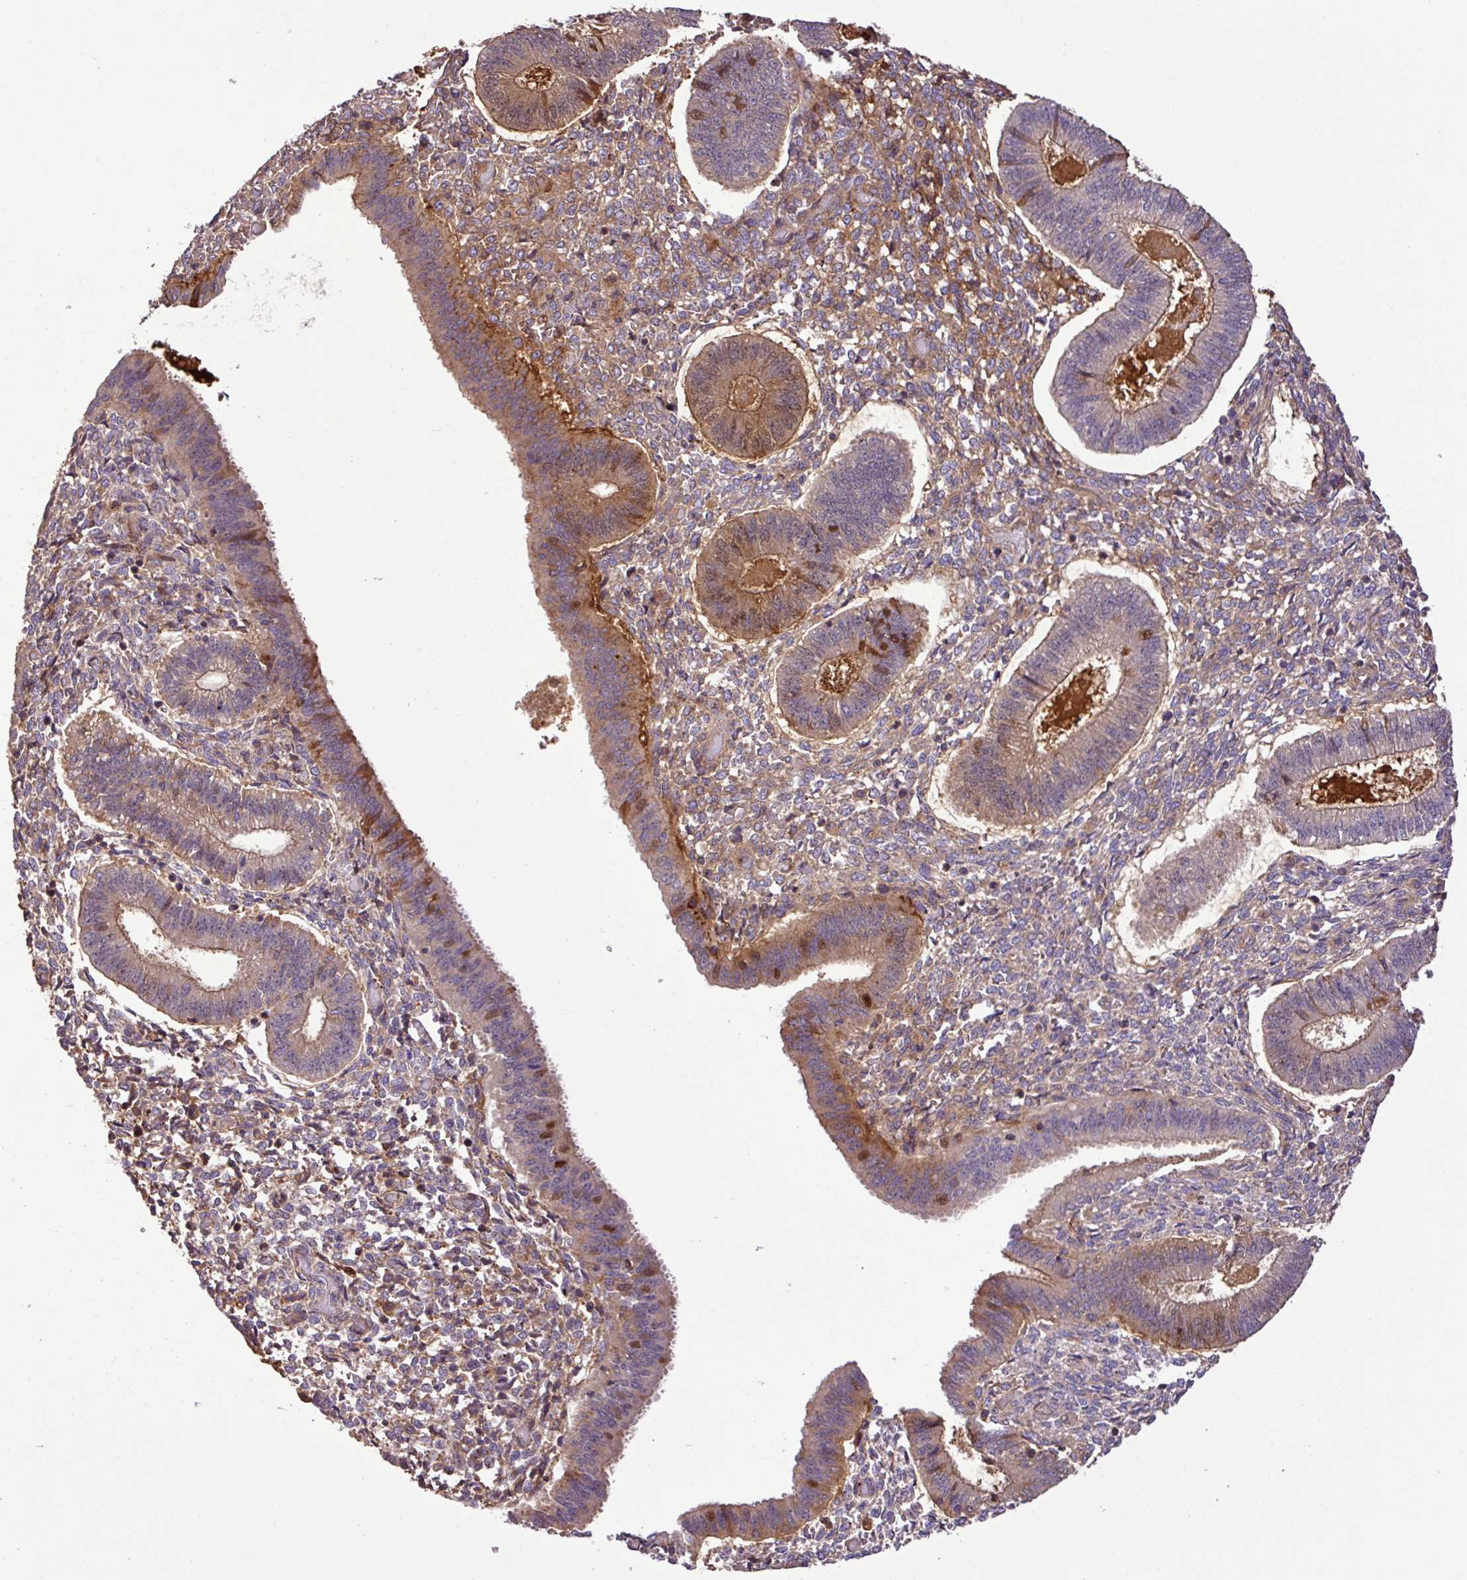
{"staining": {"intensity": "moderate", "quantity": "25%-75%", "location": "cytoplasmic/membranous"}, "tissue": "endometrium", "cell_type": "Cells in endometrial stroma", "image_type": "normal", "snomed": [{"axis": "morphology", "description": "Normal tissue, NOS"}, {"axis": "topography", "description": "Endometrium"}], "caption": "Protein expression by immunohistochemistry (IHC) reveals moderate cytoplasmic/membranous staining in approximately 25%-75% of cells in endometrial stroma in benign endometrium.", "gene": "ZNF266", "patient": {"sex": "female", "age": 25}}